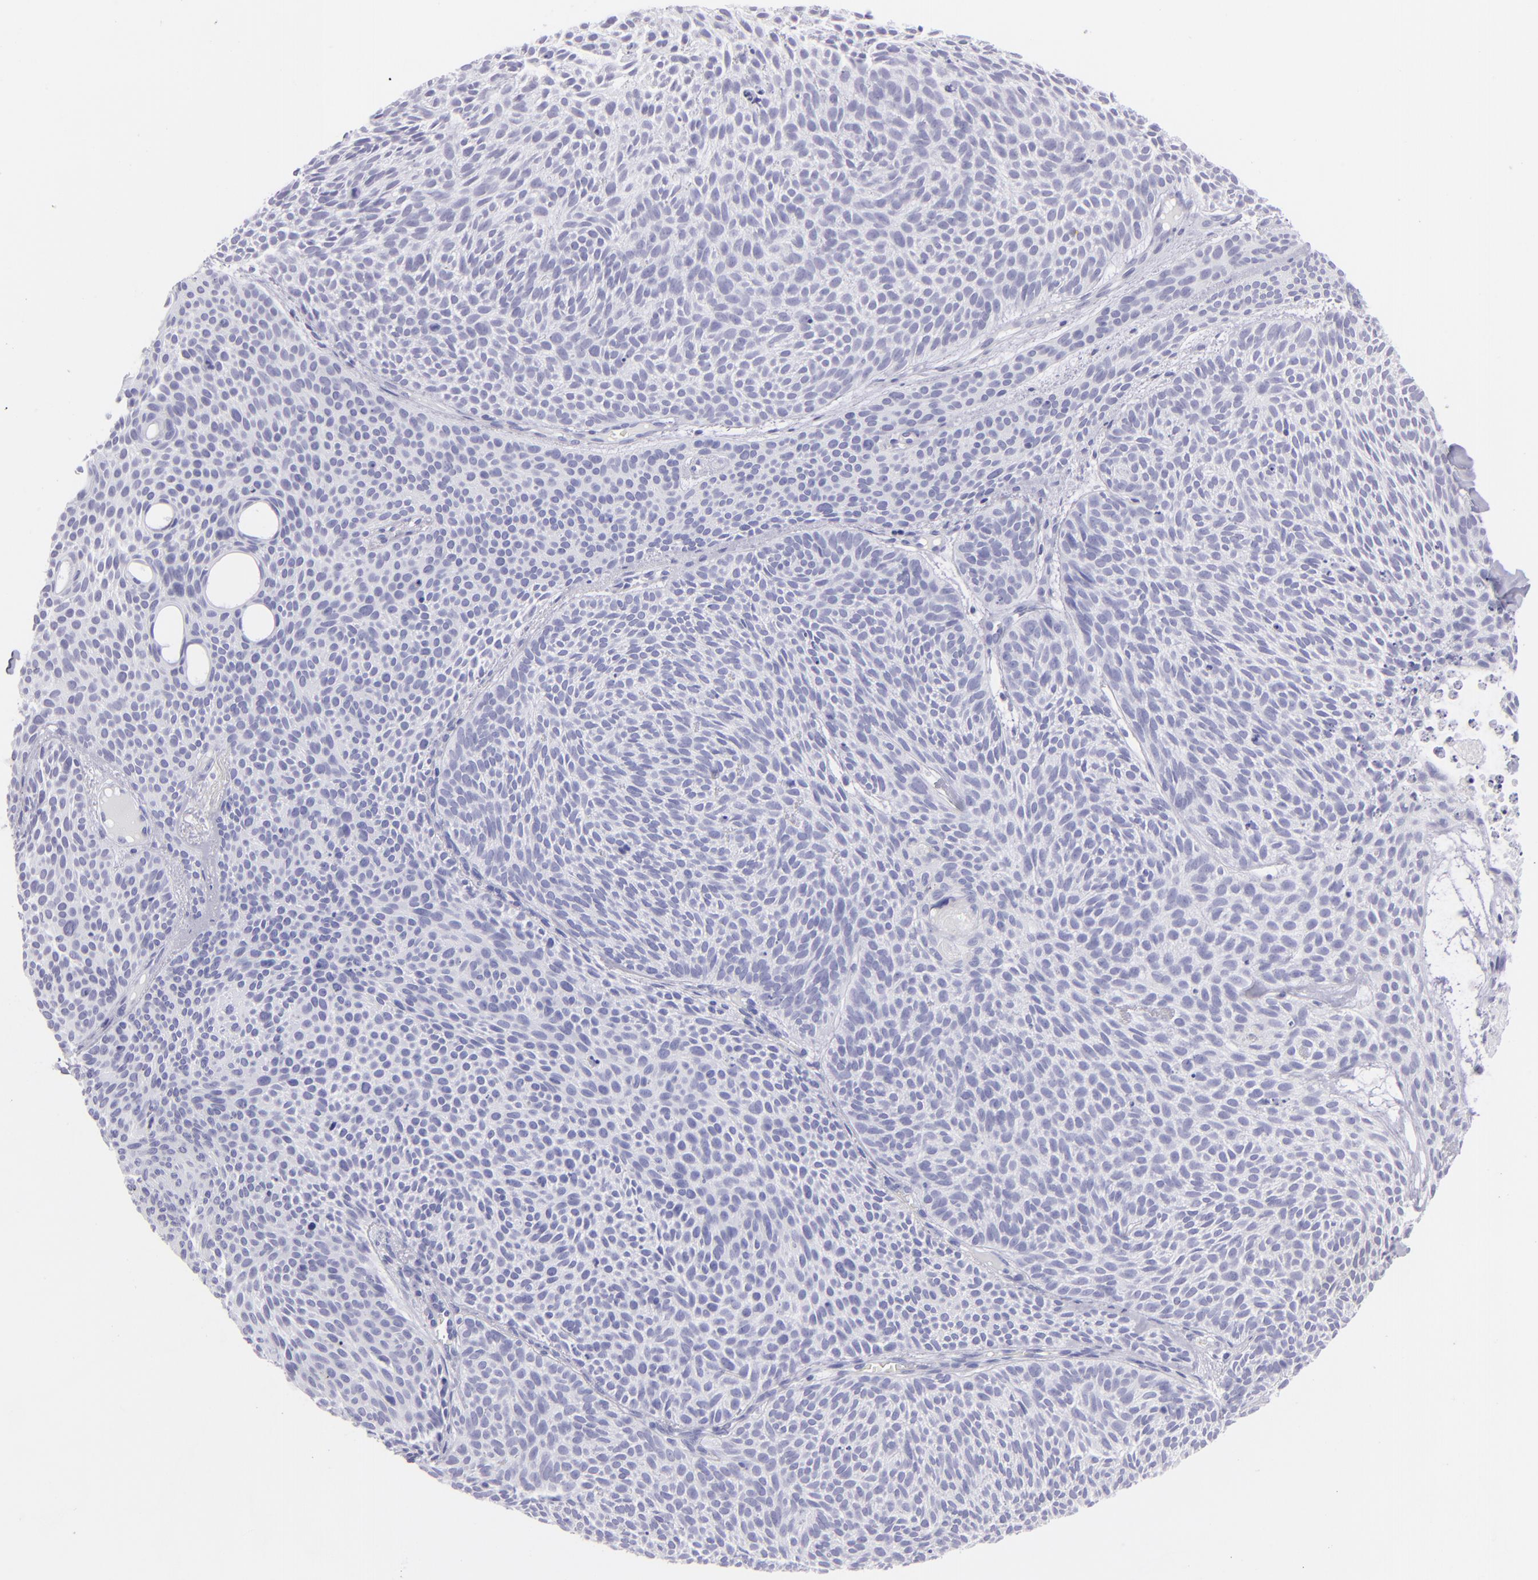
{"staining": {"intensity": "negative", "quantity": "none", "location": "none"}, "tissue": "skin cancer", "cell_type": "Tumor cells", "image_type": "cancer", "snomed": [{"axis": "morphology", "description": "Basal cell carcinoma"}, {"axis": "topography", "description": "Skin"}], "caption": "Human skin cancer stained for a protein using IHC demonstrates no positivity in tumor cells.", "gene": "SLC1A2", "patient": {"sex": "male", "age": 84}}